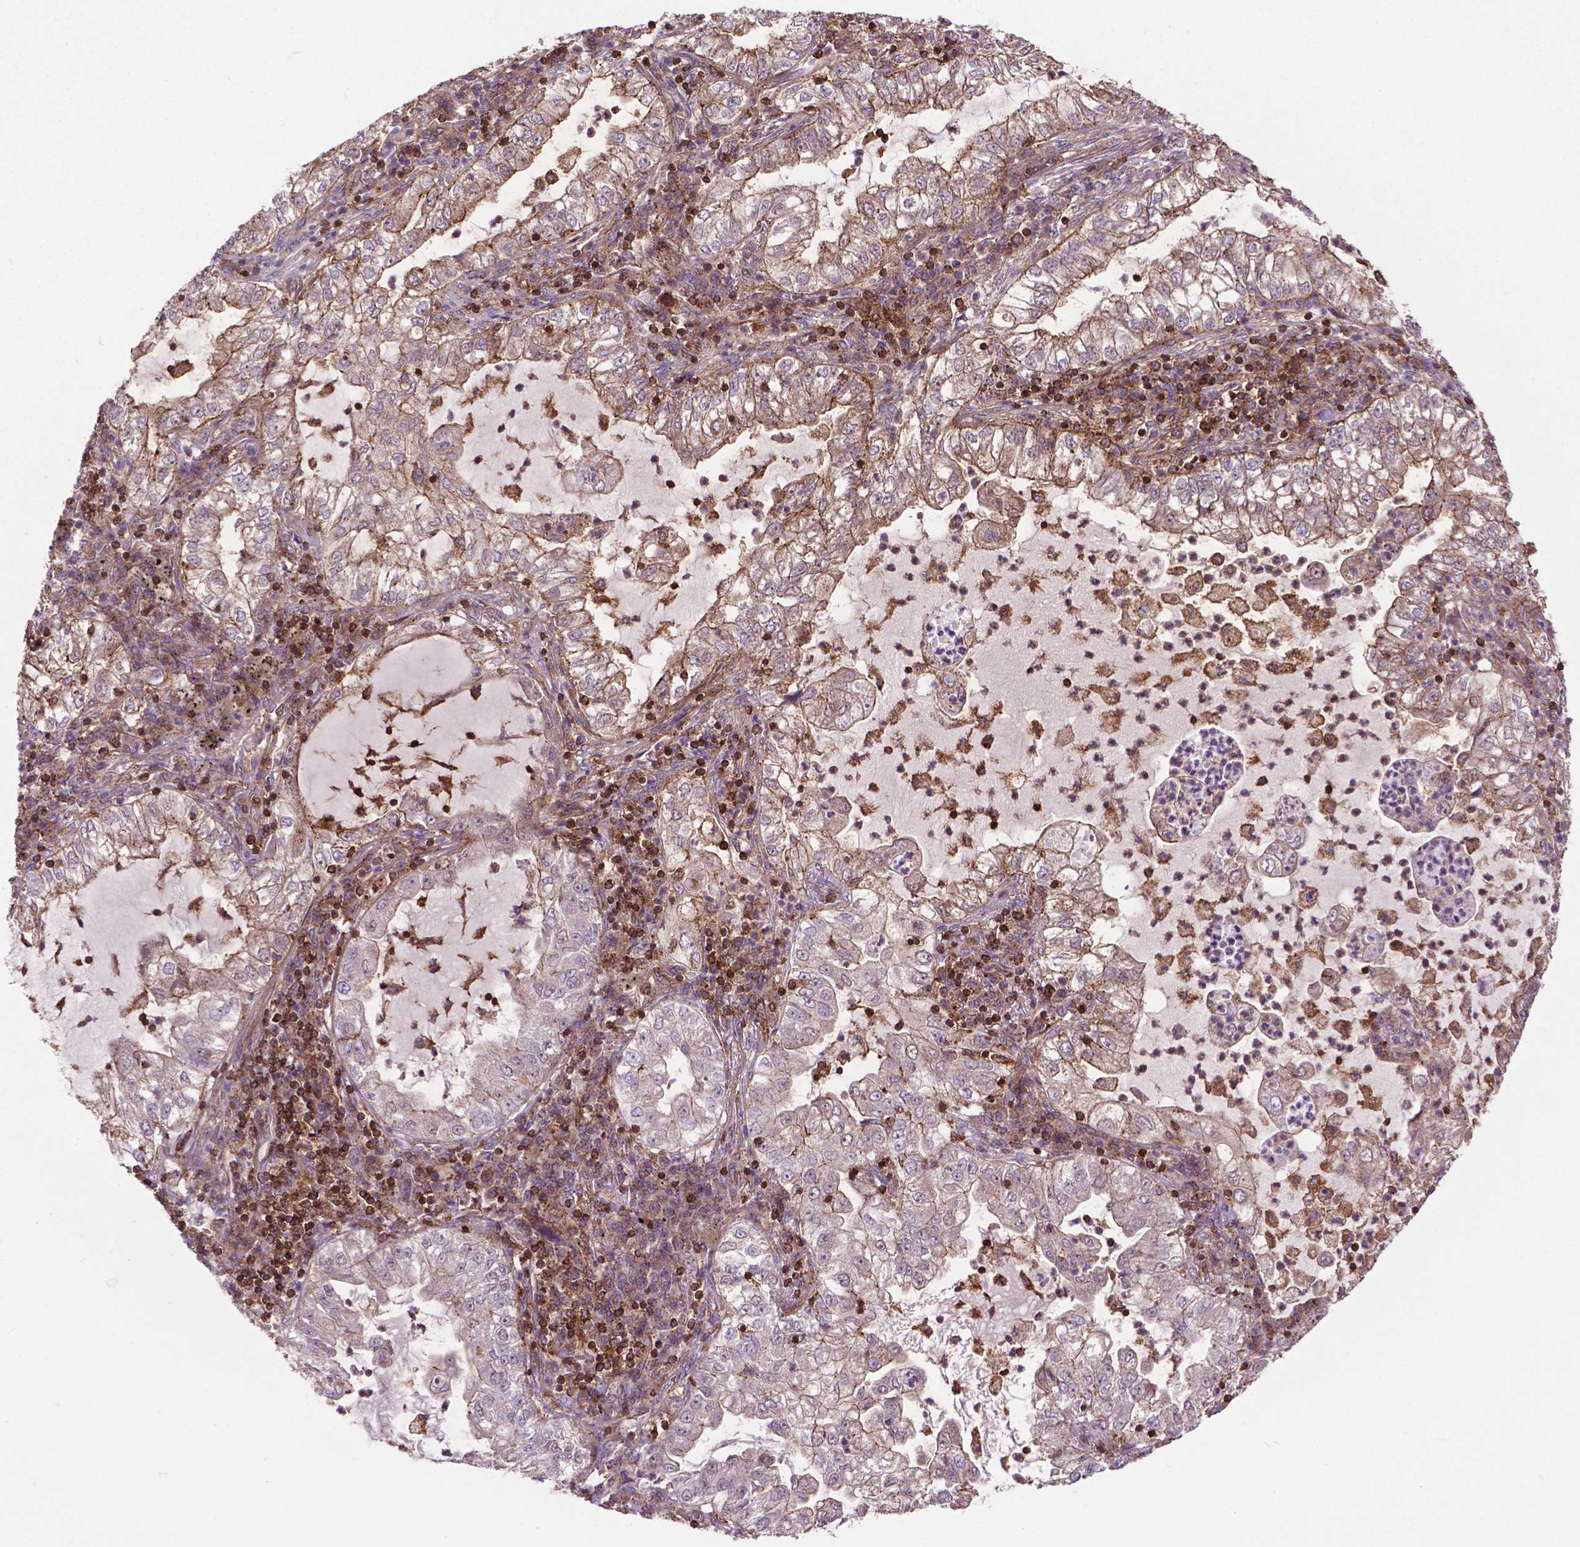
{"staining": {"intensity": "moderate", "quantity": "25%-75%", "location": "cytoplasmic/membranous"}, "tissue": "lung cancer", "cell_type": "Tumor cells", "image_type": "cancer", "snomed": [{"axis": "morphology", "description": "Adenocarcinoma, NOS"}, {"axis": "topography", "description": "Lung"}], "caption": "A micrograph of lung cancer stained for a protein shows moderate cytoplasmic/membranous brown staining in tumor cells. (Brightfield microscopy of DAB IHC at high magnification).", "gene": "CHMP4A", "patient": {"sex": "female", "age": 73}}